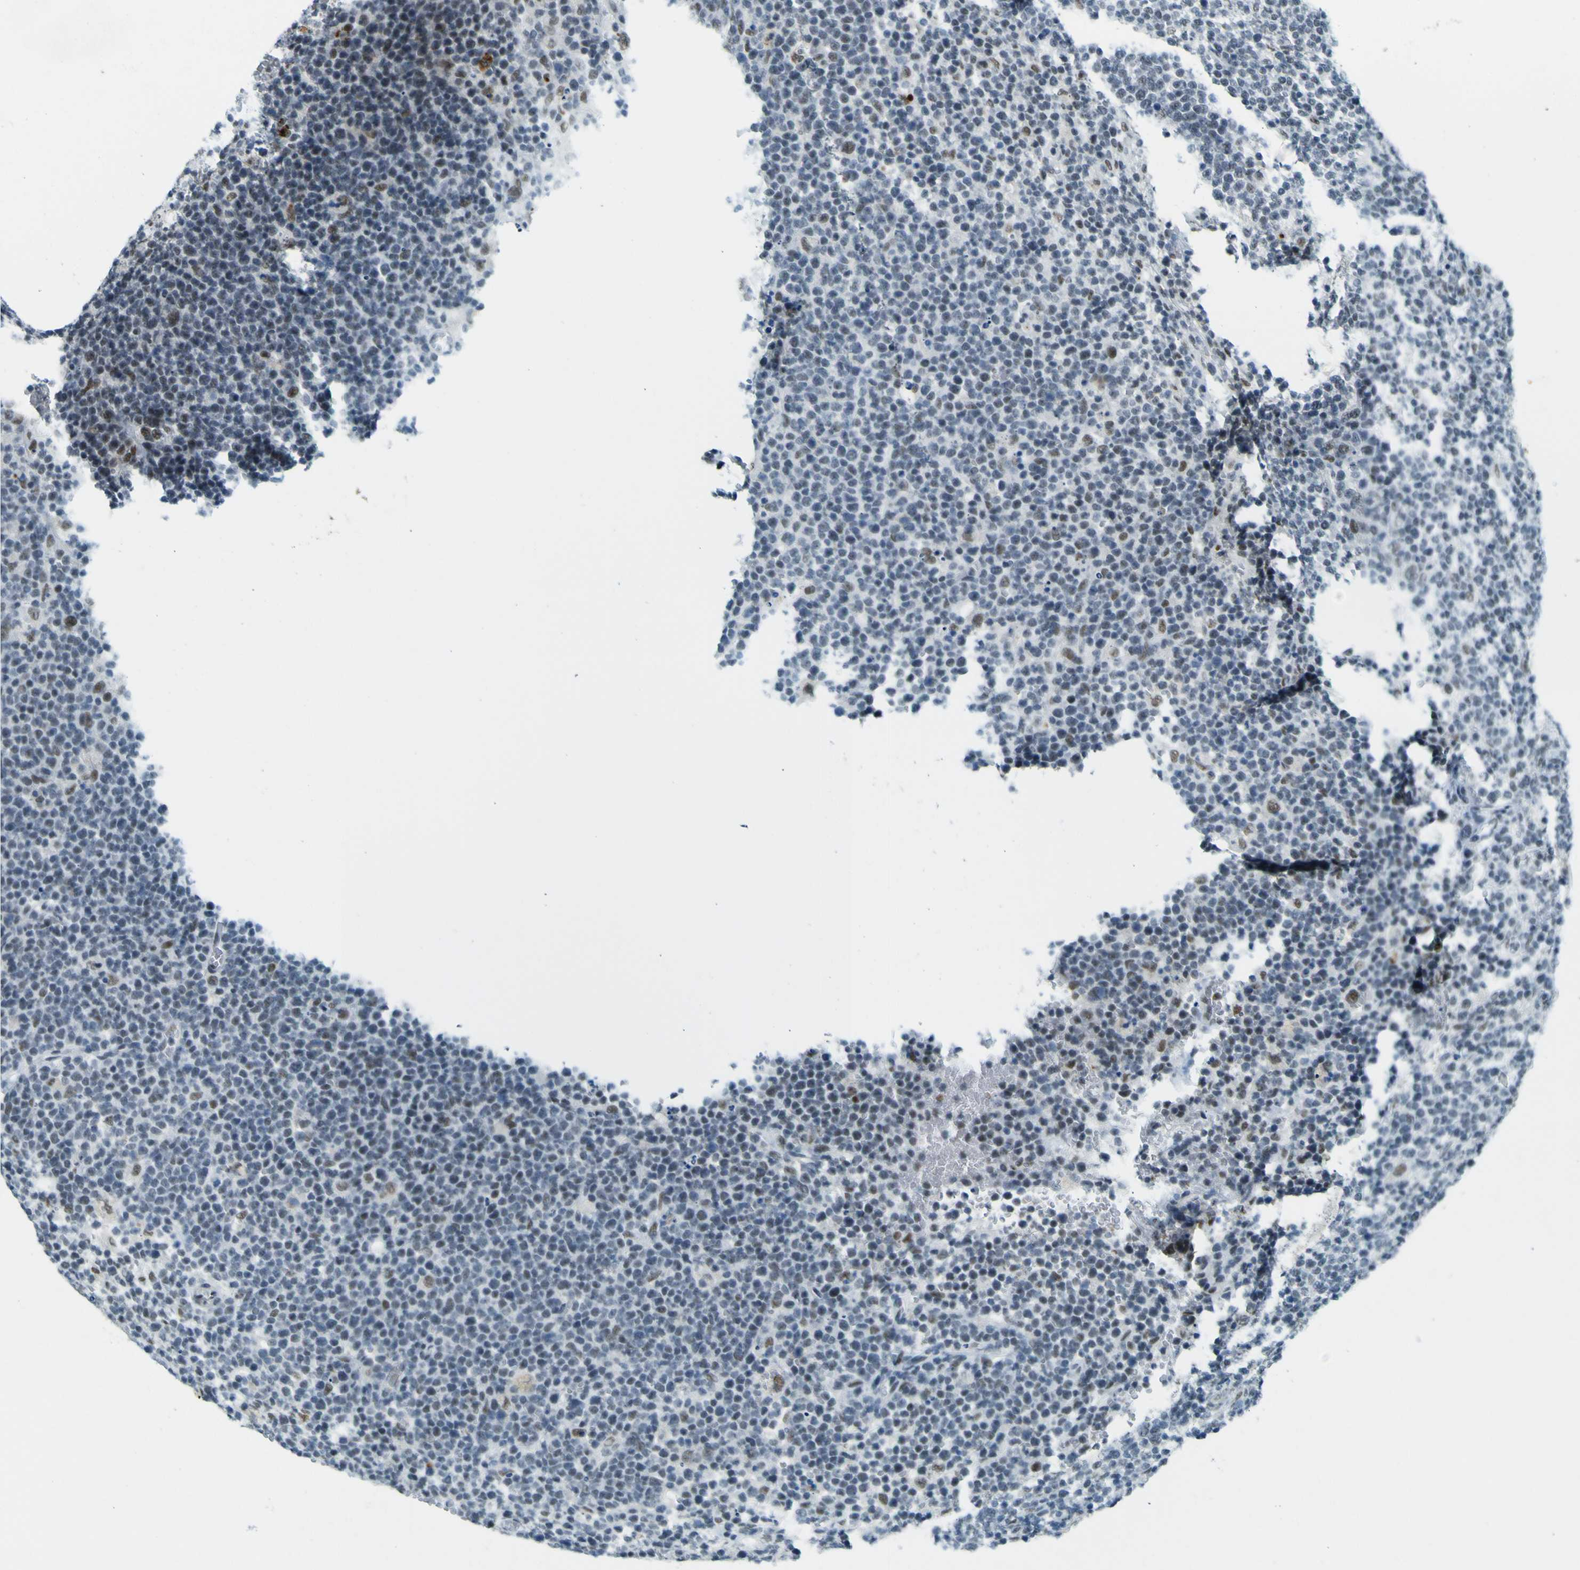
{"staining": {"intensity": "weak", "quantity": "<25%", "location": "nuclear"}, "tissue": "lymphoma", "cell_type": "Tumor cells", "image_type": "cancer", "snomed": [{"axis": "morphology", "description": "Malignant lymphoma, non-Hodgkin's type, High grade"}, {"axis": "topography", "description": "Lymph node"}], "caption": "DAB immunohistochemical staining of malignant lymphoma, non-Hodgkin's type (high-grade) displays no significant staining in tumor cells.", "gene": "CEBPG", "patient": {"sex": "male", "age": 61}}